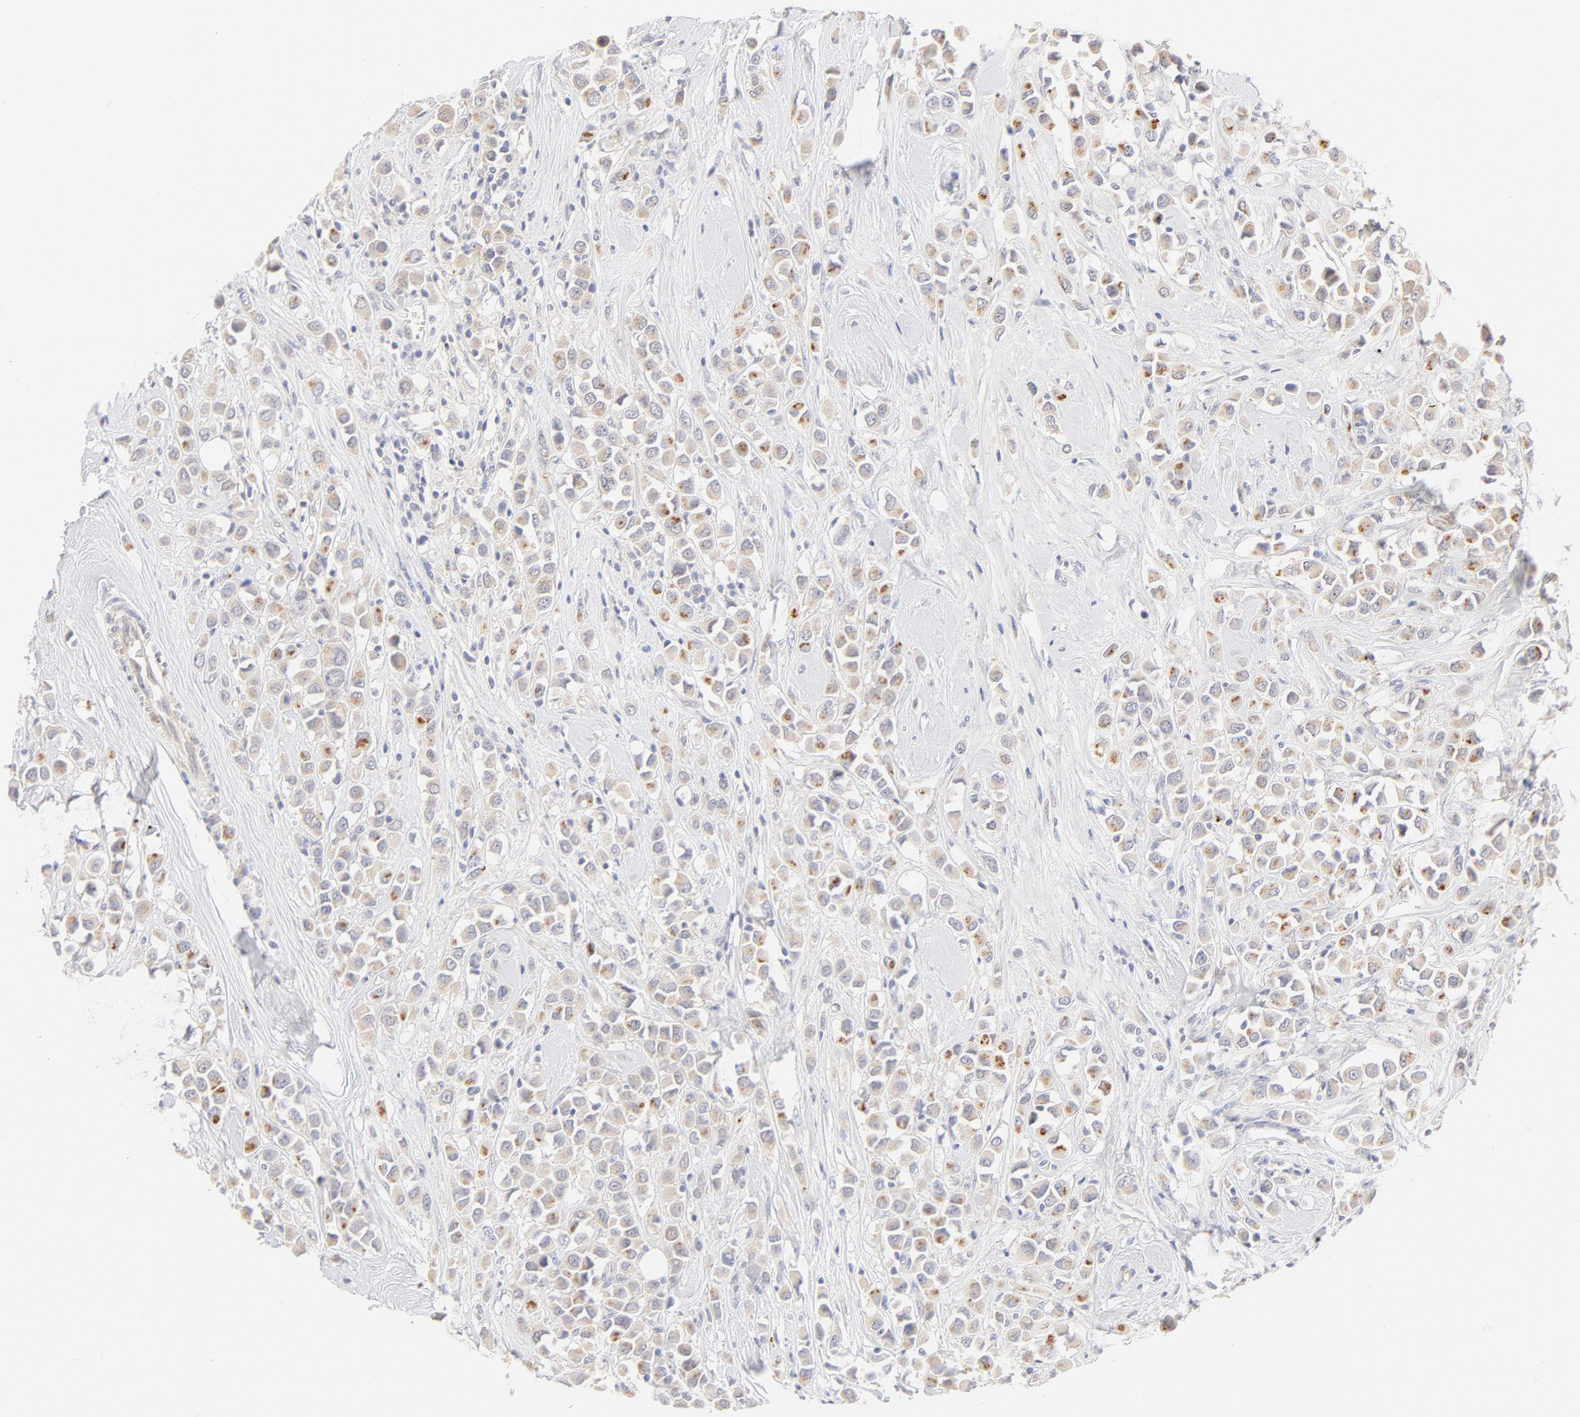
{"staining": {"intensity": "moderate", "quantity": ">75%", "location": "cytoplasmic/membranous"}, "tissue": "breast cancer", "cell_type": "Tumor cells", "image_type": "cancer", "snomed": [{"axis": "morphology", "description": "Duct carcinoma"}, {"axis": "topography", "description": "Breast"}], "caption": "Immunohistochemistry (IHC) of human breast invasive ductal carcinoma reveals medium levels of moderate cytoplasmic/membranous expression in about >75% of tumor cells.", "gene": "NKX2-2", "patient": {"sex": "female", "age": 61}}